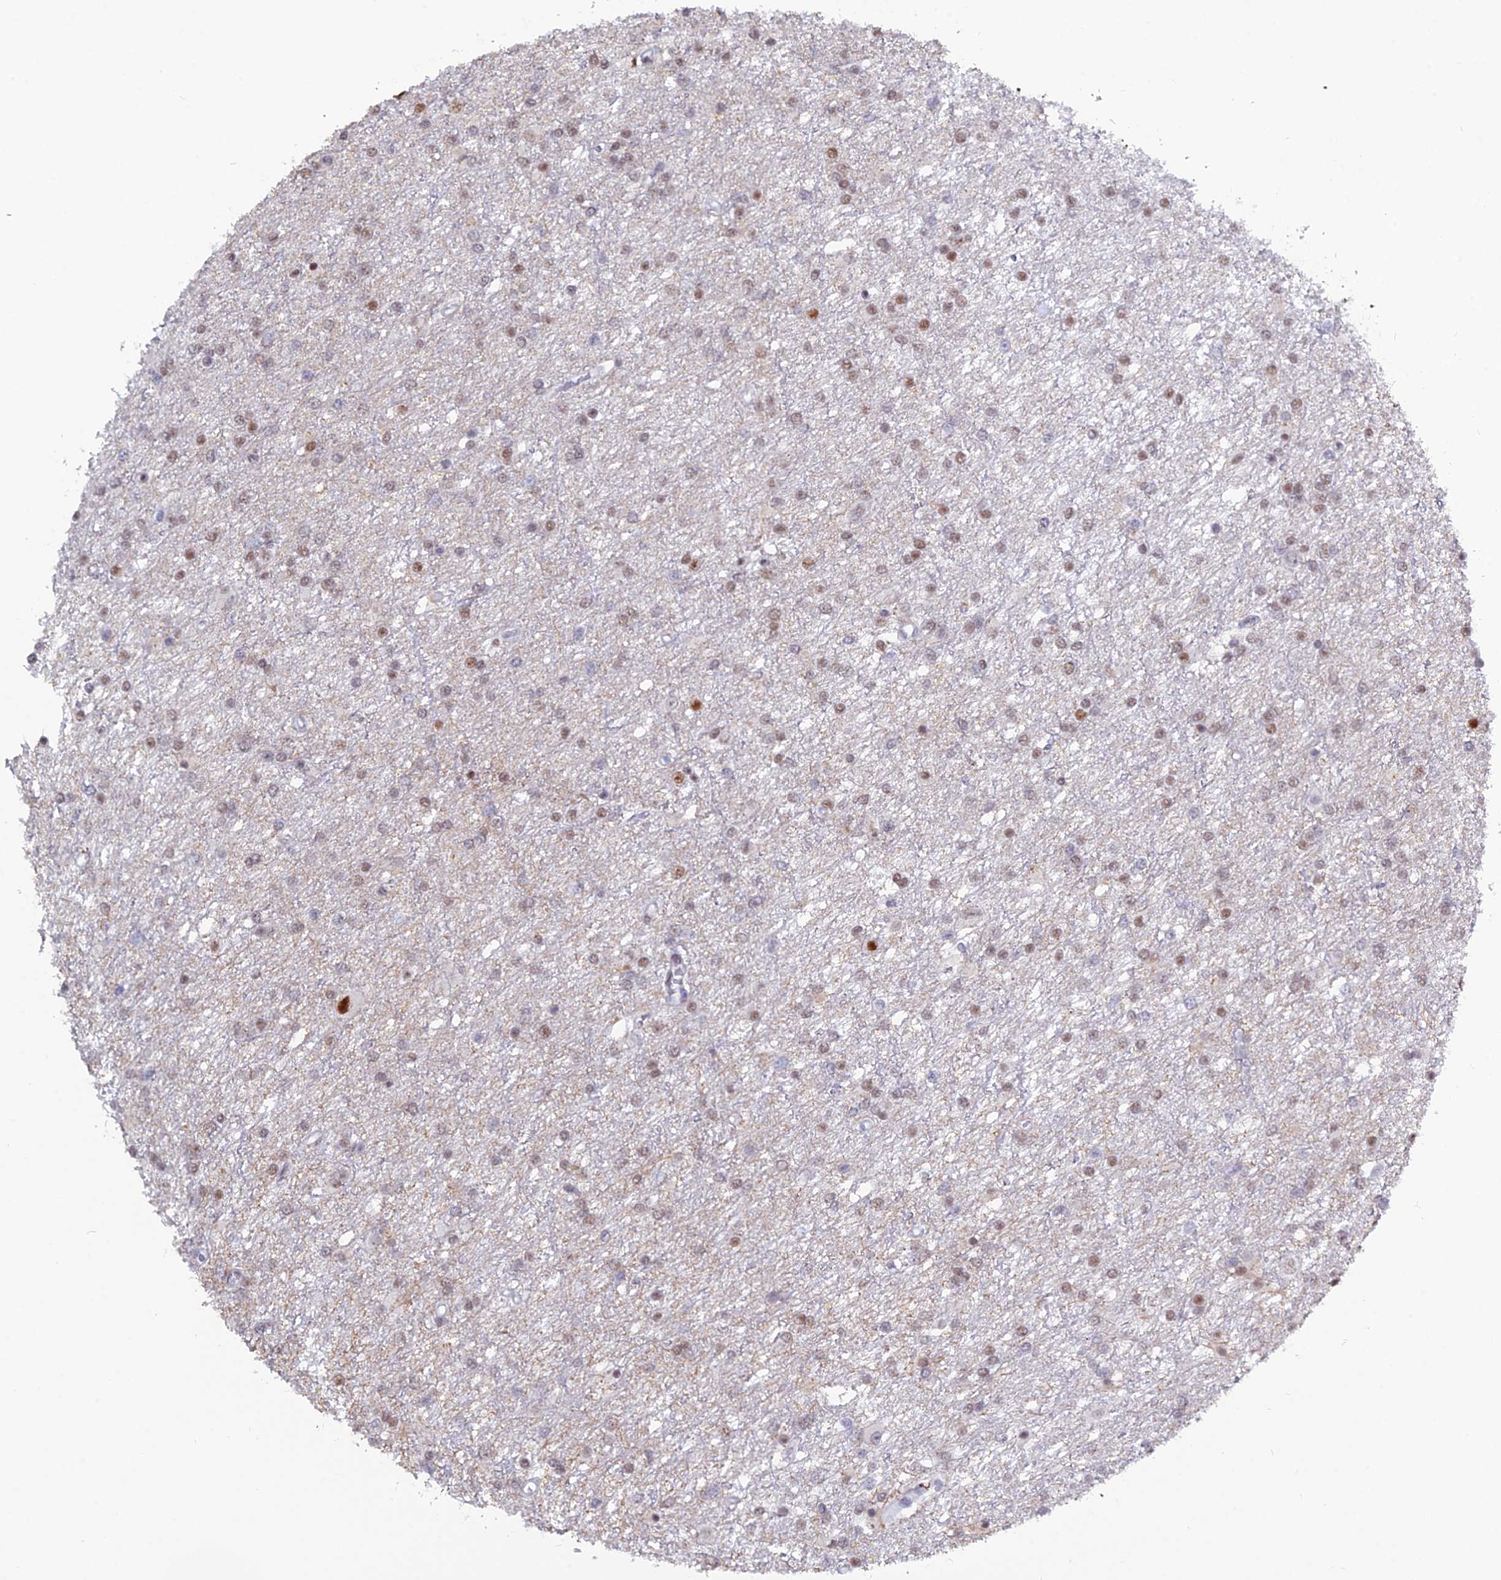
{"staining": {"intensity": "weak", "quantity": "25%-75%", "location": "nuclear"}, "tissue": "glioma", "cell_type": "Tumor cells", "image_type": "cancer", "snomed": [{"axis": "morphology", "description": "Glioma, malignant, High grade"}, {"axis": "topography", "description": "Brain"}], "caption": "A histopathology image of malignant glioma (high-grade) stained for a protein reveals weak nuclear brown staining in tumor cells.", "gene": "NOL4L", "patient": {"sex": "female", "age": 50}}